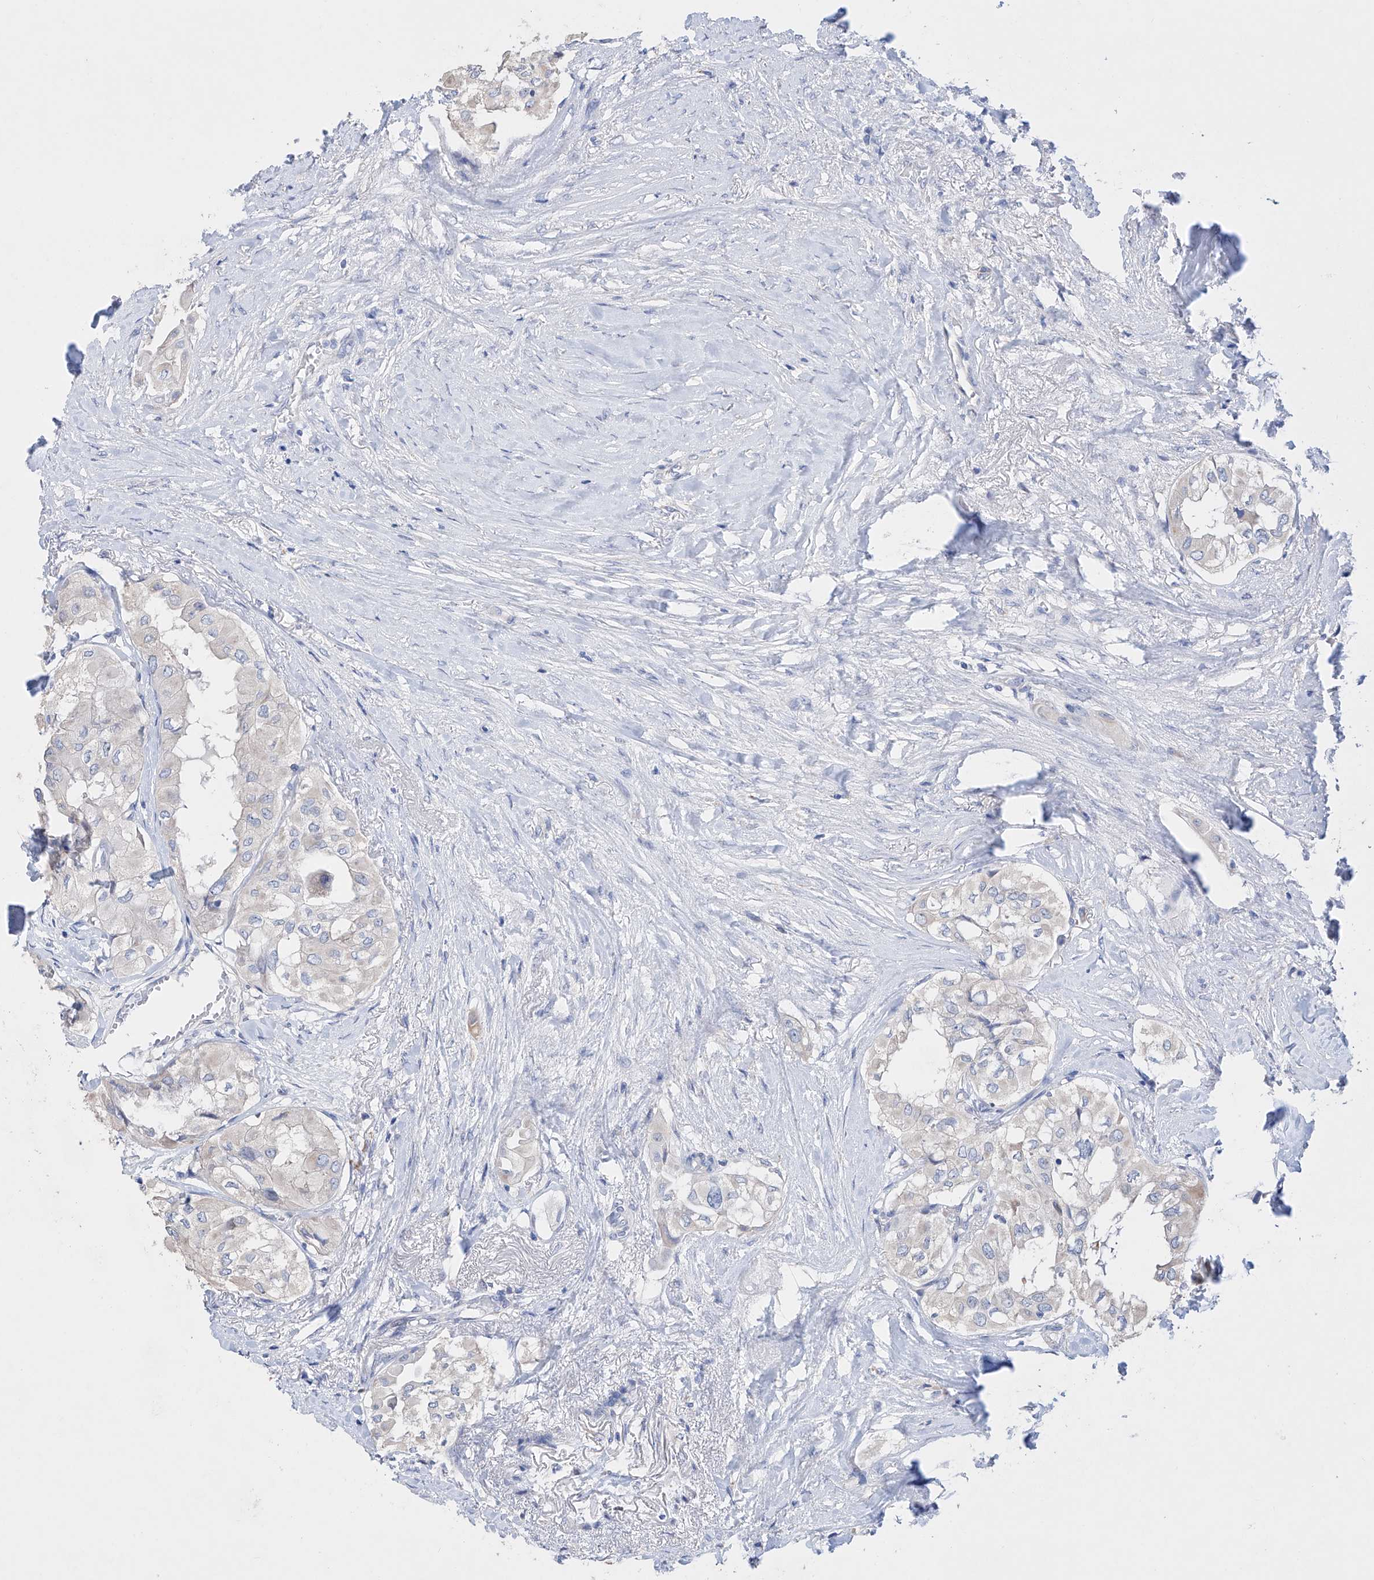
{"staining": {"intensity": "negative", "quantity": "none", "location": "none"}, "tissue": "thyroid cancer", "cell_type": "Tumor cells", "image_type": "cancer", "snomed": [{"axis": "morphology", "description": "Papillary adenocarcinoma, NOS"}, {"axis": "topography", "description": "Thyroid gland"}], "caption": "Micrograph shows no protein expression in tumor cells of thyroid cancer tissue.", "gene": "AFG1L", "patient": {"sex": "female", "age": 59}}